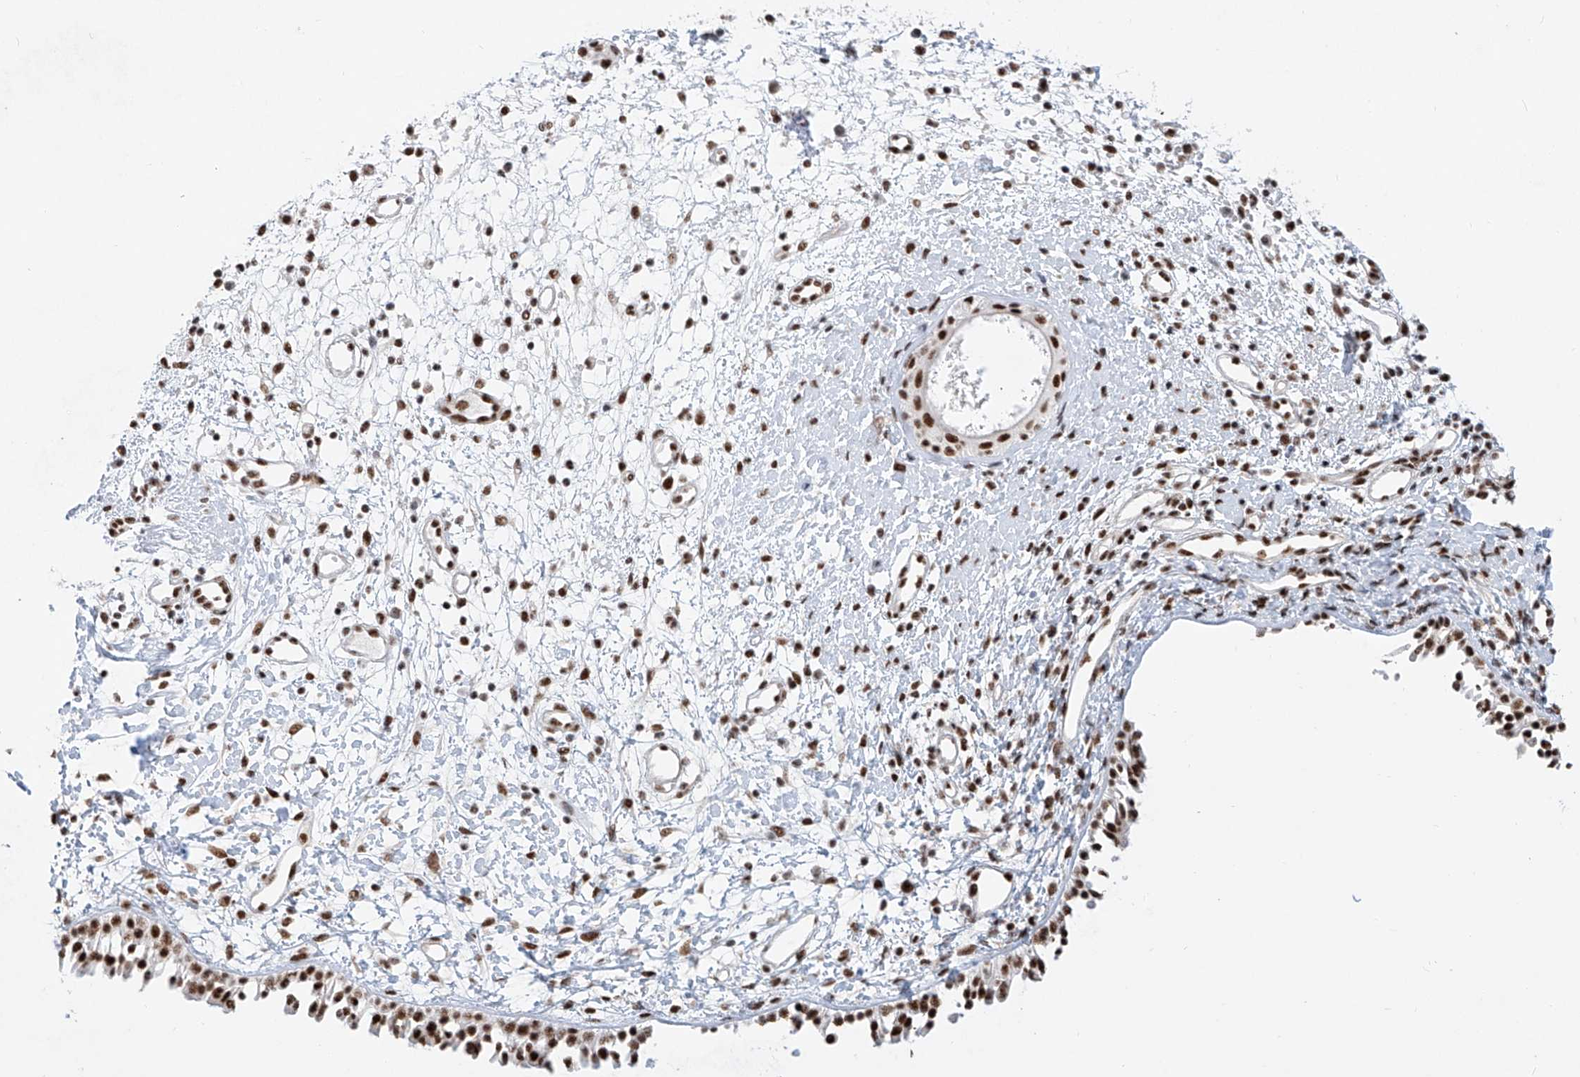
{"staining": {"intensity": "strong", "quantity": ">75%", "location": "nuclear"}, "tissue": "nasopharynx", "cell_type": "Respiratory epithelial cells", "image_type": "normal", "snomed": [{"axis": "morphology", "description": "Normal tissue, NOS"}, {"axis": "topography", "description": "Nasopharynx"}], "caption": "IHC micrograph of benign nasopharynx: nasopharynx stained using immunohistochemistry displays high levels of strong protein expression localized specifically in the nuclear of respiratory epithelial cells, appearing as a nuclear brown color.", "gene": "TAF4", "patient": {"sex": "male", "age": 22}}